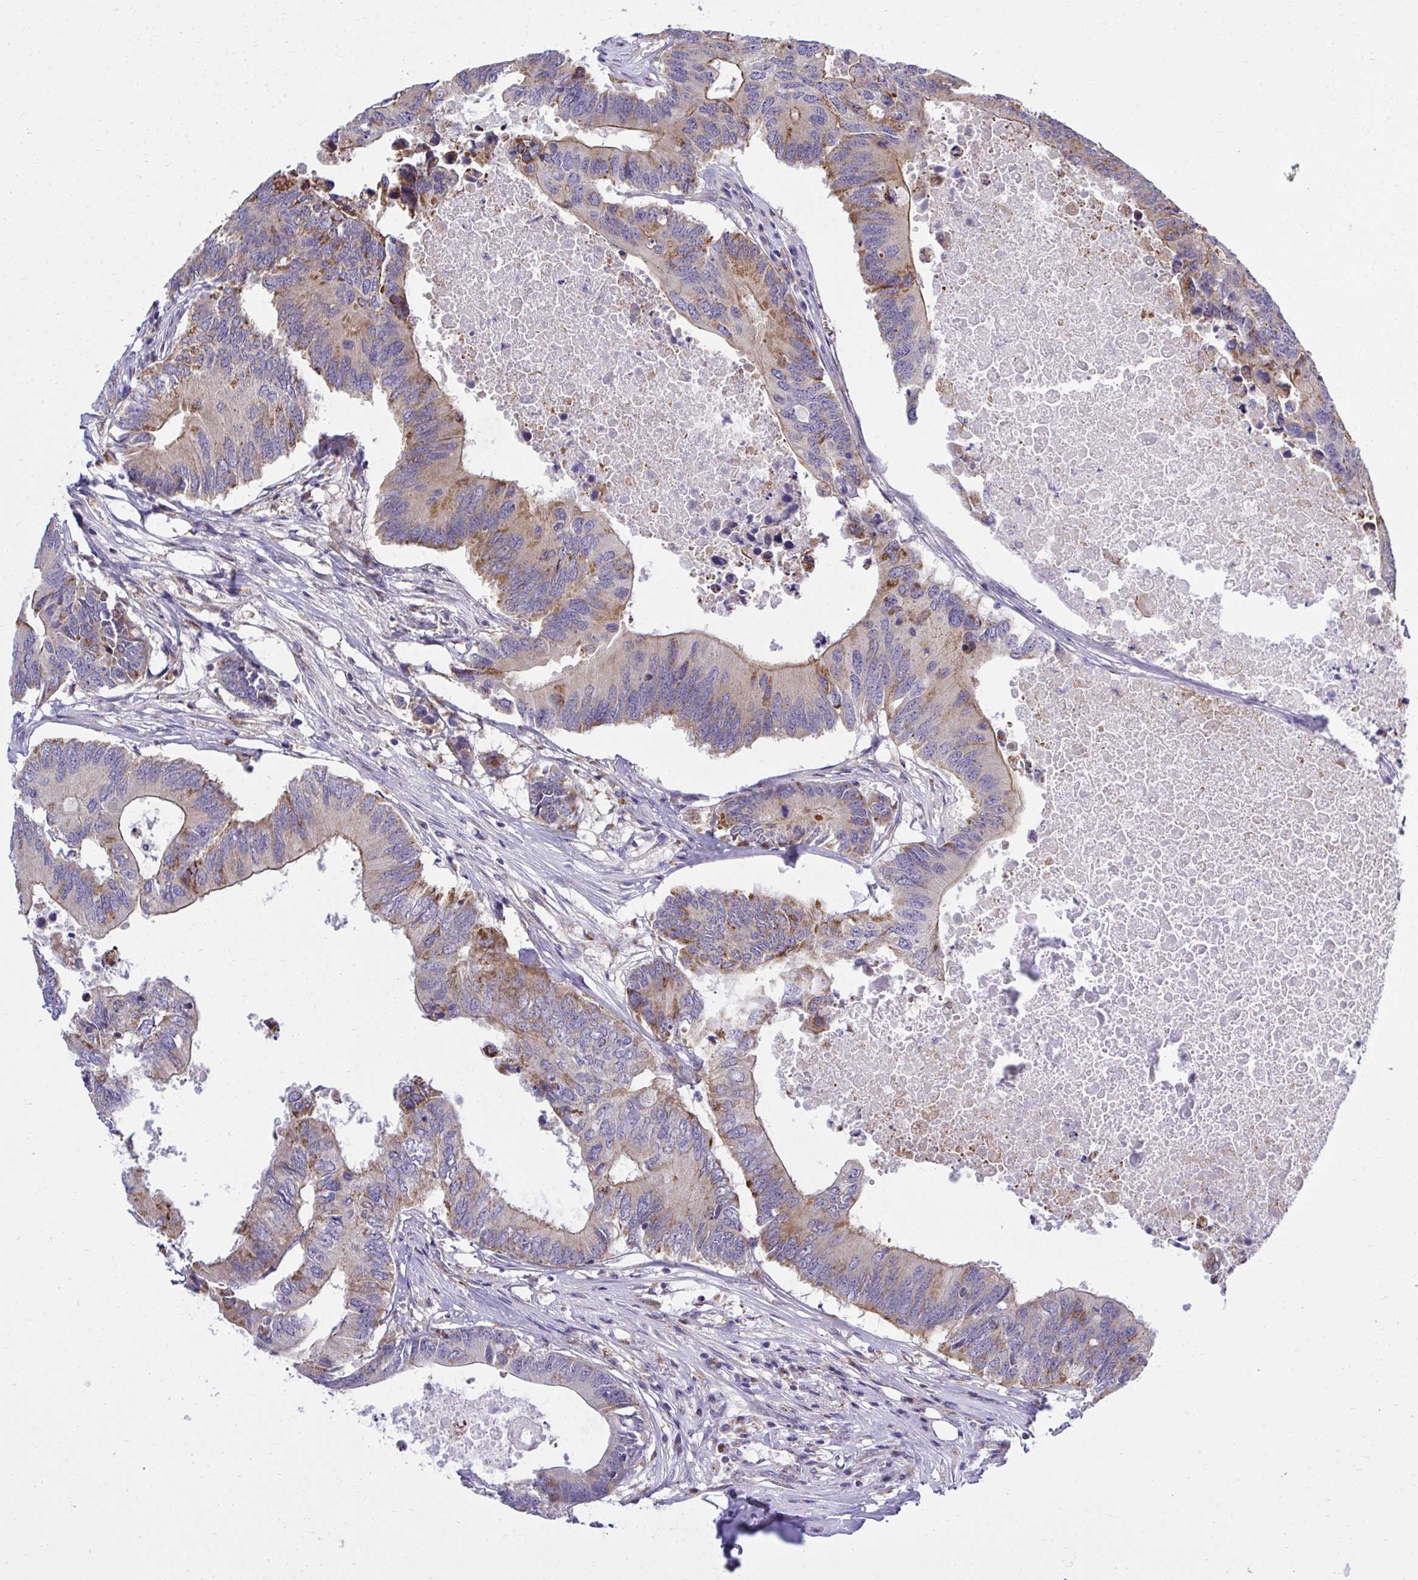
{"staining": {"intensity": "moderate", "quantity": "<25%", "location": "cytoplasmic/membranous"}, "tissue": "colorectal cancer", "cell_type": "Tumor cells", "image_type": "cancer", "snomed": [{"axis": "morphology", "description": "Adenocarcinoma, NOS"}, {"axis": "topography", "description": "Colon"}], "caption": "Tumor cells display low levels of moderate cytoplasmic/membranous expression in approximately <25% of cells in adenocarcinoma (colorectal). (Brightfield microscopy of DAB IHC at high magnification).", "gene": "XAF1", "patient": {"sex": "male", "age": 71}}